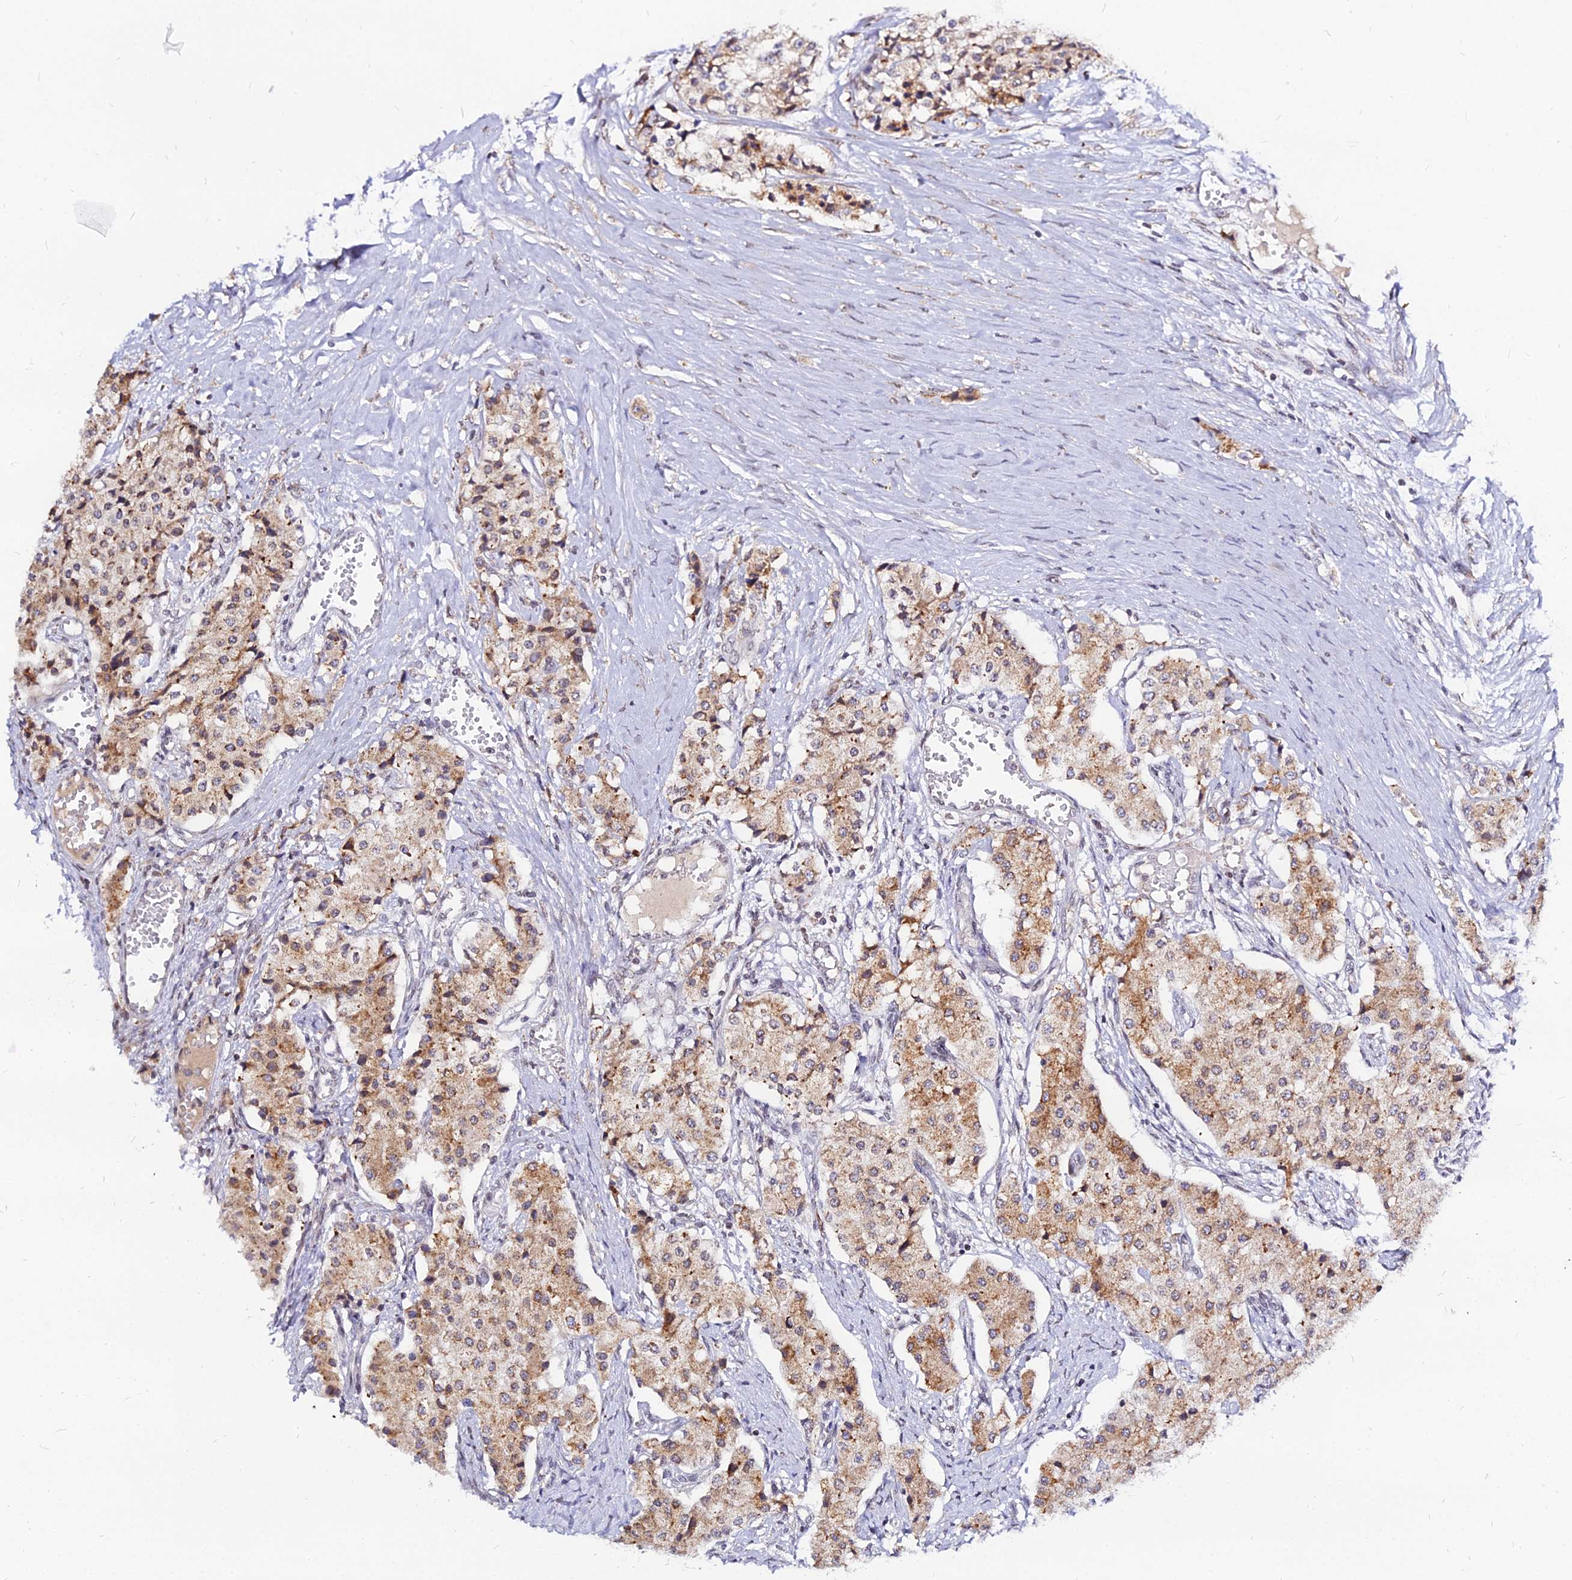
{"staining": {"intensity": "moderate", "quantity": ">75%", "location": "cytoplasmic/membranous"}, "tissue": "carcinoid", "cell_type": "Tumor cells", "image_type": "cancer", "snomed": [{"axis": "morphology", "description": "Carcinoid, malignant, NOS"}, {"axis": "topography", "description": "Colon"}], "caption": "Carcinoid (malignant) stained with DAB IHC reveals medium levels of moderate cytoplasmic/membranous staining in about >75% of tumor cells. The protein is shown in brown color, while the nuclei are stained blue.", "gene": "RNF121", "patient": {"sex": "female", "age": 52}}